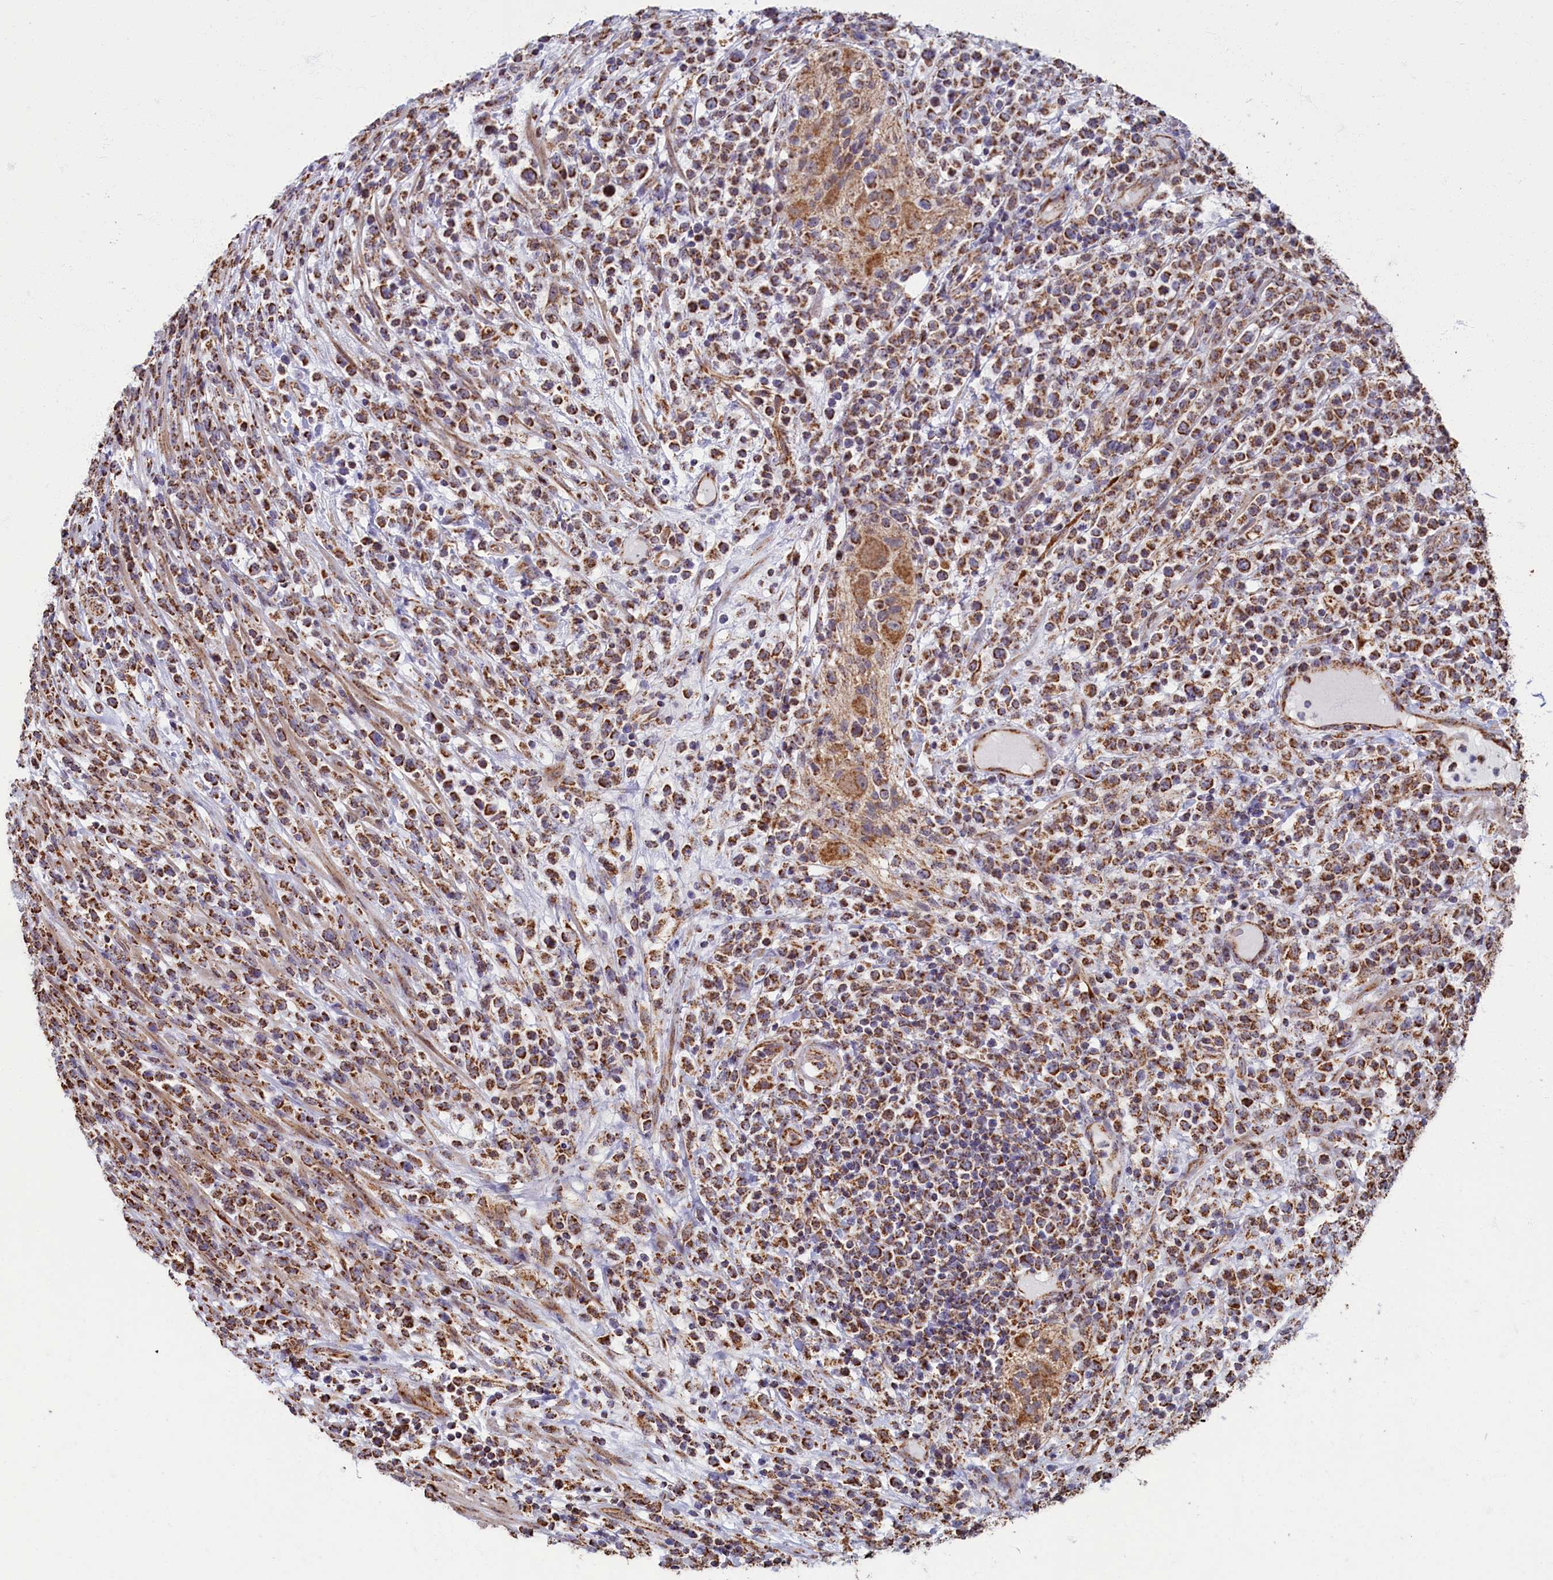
{"staining": {"intensity": "moderate", "quantity": ">75%", "location": "cytoplasmic/membranous"}, "tissue": "lymphoma", "cell_type": "Tumor cells", "image_type": "cancer", "snomed": [{"axis": "morphology", "description": "Malignant lymphoma, non-Hodgkin's type, High grade"}, {"axis": "topography", "description": "Colon"}], "caption": "About >75% of tumor cells in human lymphoma display moderate cytoplasmic/membranous protein positivity as visualized by brown immunohistochemical staining.", "gene": "SPR", "patient": {"sex": "female", "age": 53}}